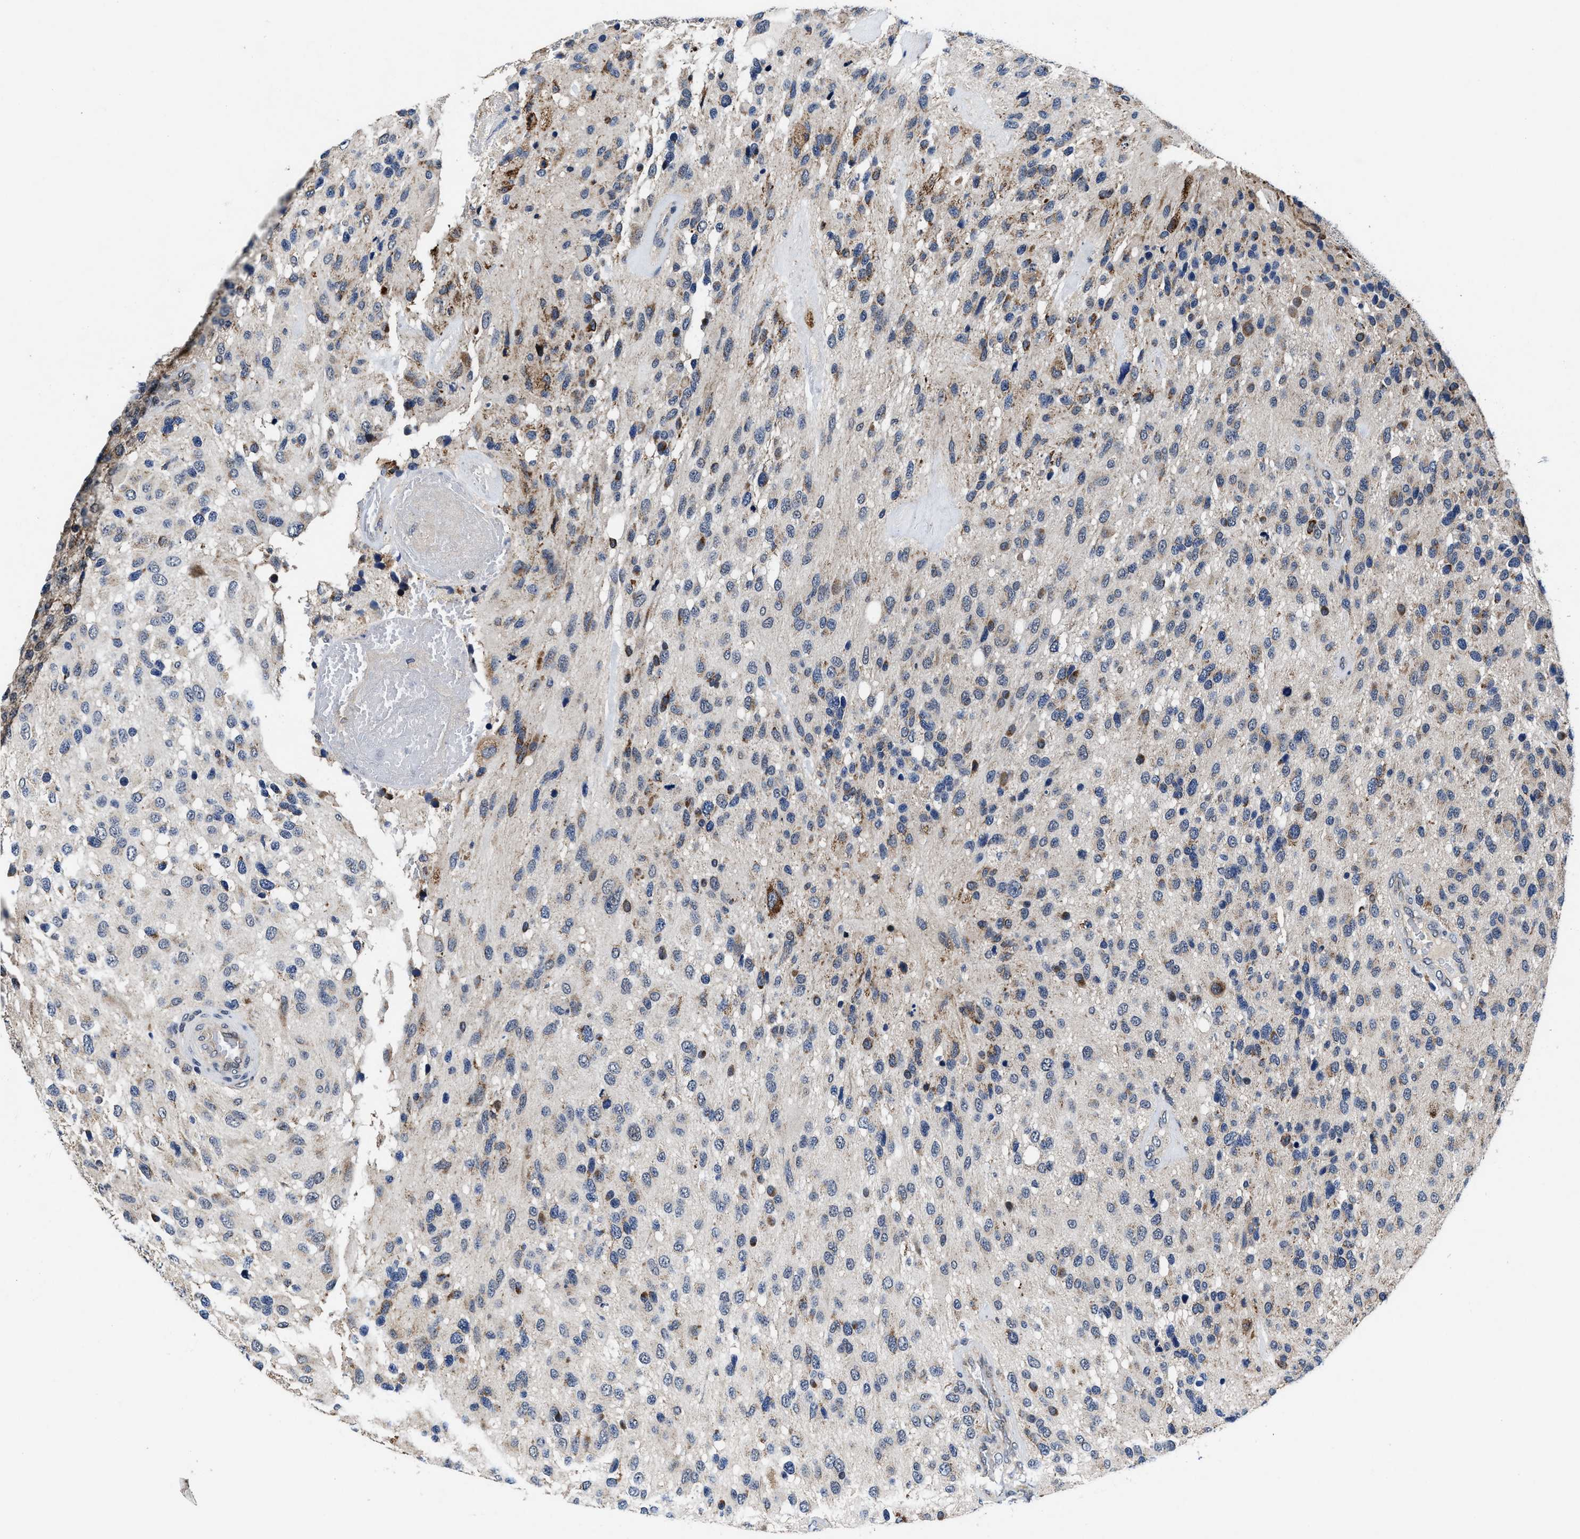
{"staining": {"intensity": "moderate", "quantity": "<25%", "location": "cytoplasmic/membranous"}, "tissue": "glioma", "cell_type": "Tumor cells", "image_type": "cancer", "snomed": [{"axis": "morphology", "description": "Glioma, malignant, High grade"}, {"axis": "topography", "description": "Brain"}], "caption": "An image showing moderate cytoplasmic/membranous staining in about <25% of tumor cells in malignant high-grade glioma, as visualized by brown immunohistochemical staining.", "gene": "TMEM53", "patient": {"sex": "female", "age": 58}}